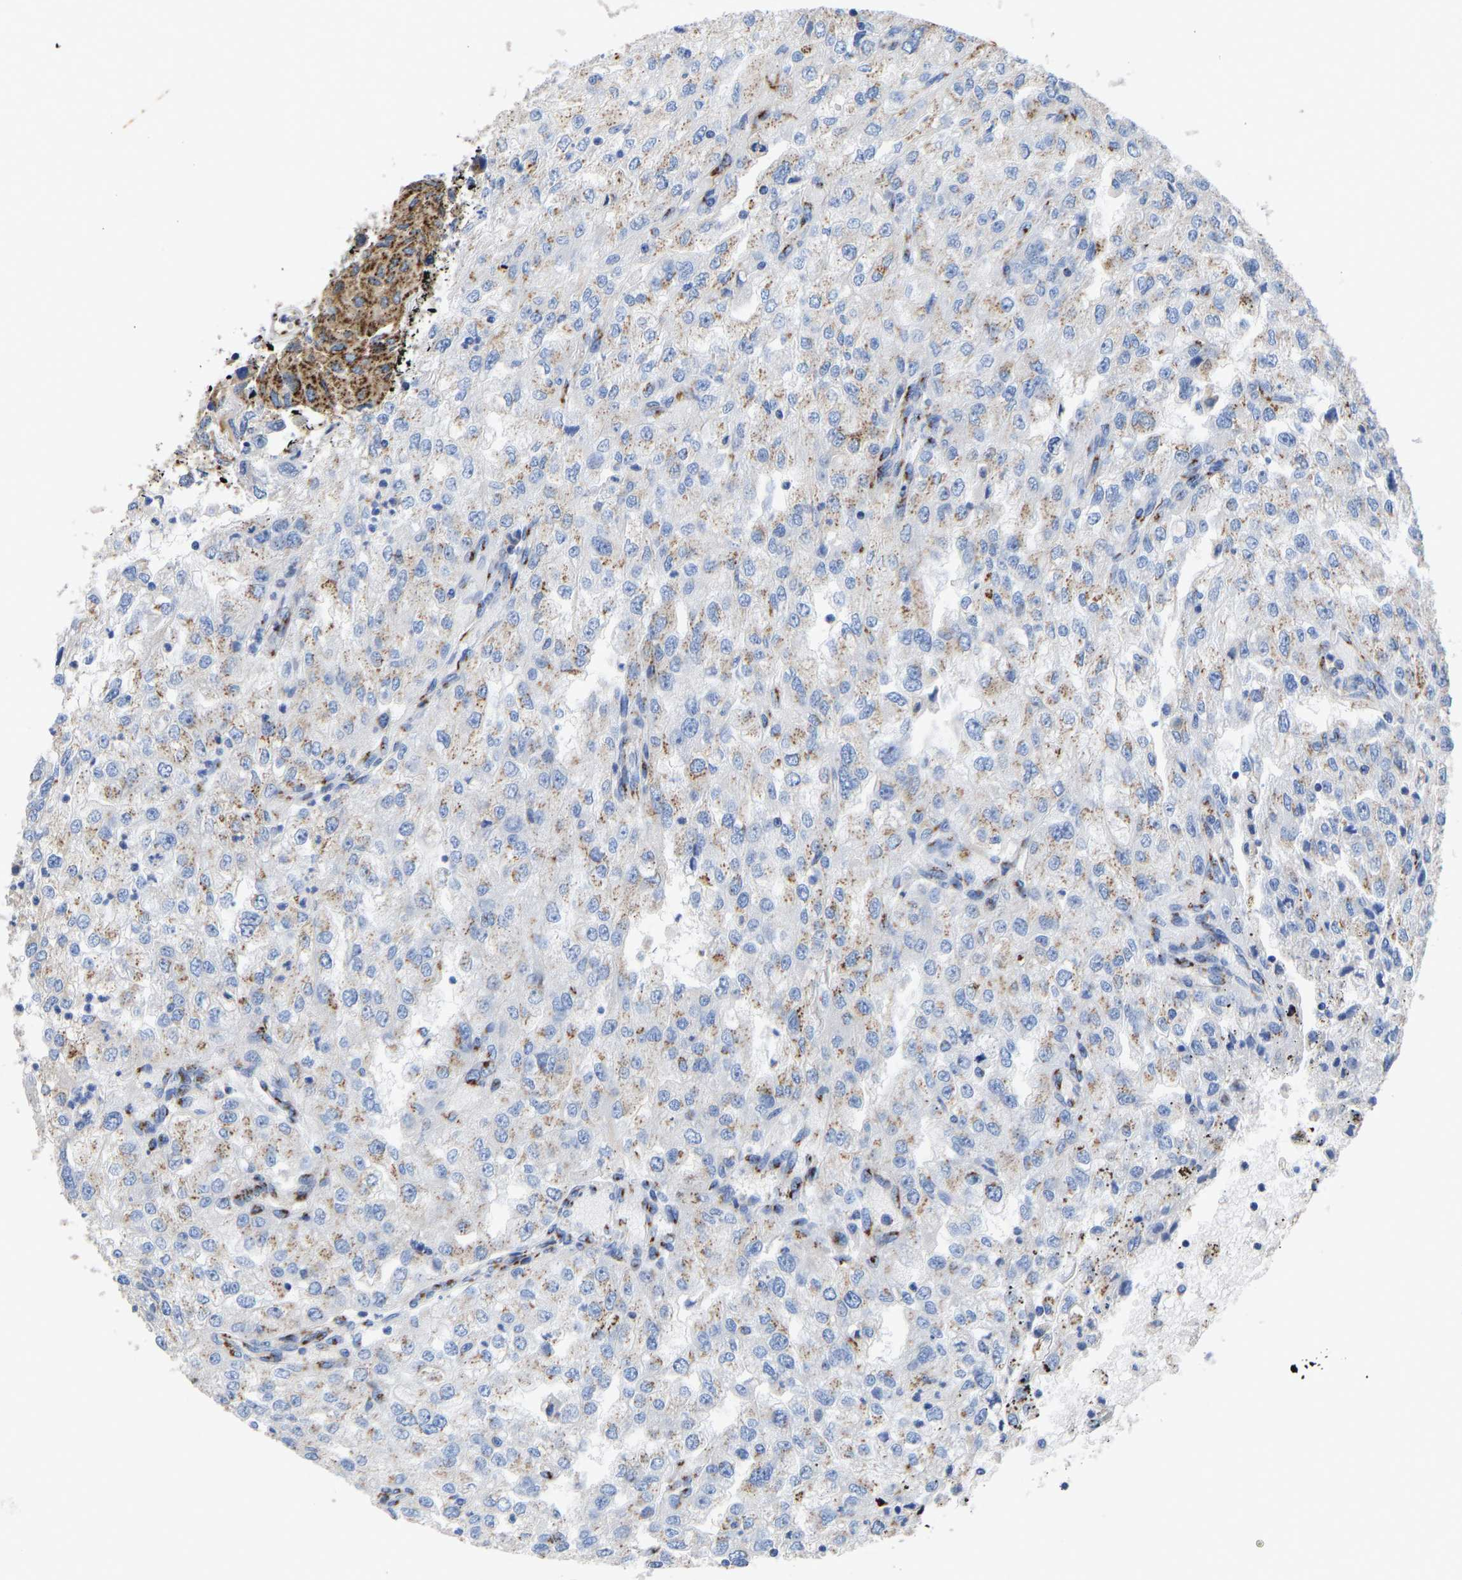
{"staining": {"intensity": "weak", "quantity": ">75%", "location": "cytoplasmic/membranous"}, "tissue": "renal cancer", "cell_type": "Tumor cells", "image_type": "cancer", "snomed": [{"axis": "morphology", "description": "Adenocarcinoma, NOS"}, {"axis": "topography", "description": "Kidney"}], "caption": "IHC (DAB (3,3'-diaminobenzidine)) staining of human renal cancer (adenocarcinoma) demonstrates weak cytoplasmic/membranous protein staining in approximately >75% of tumor cells.", "gene": "TMEM87A", "patient": {"sex": "female", "age": 54}}